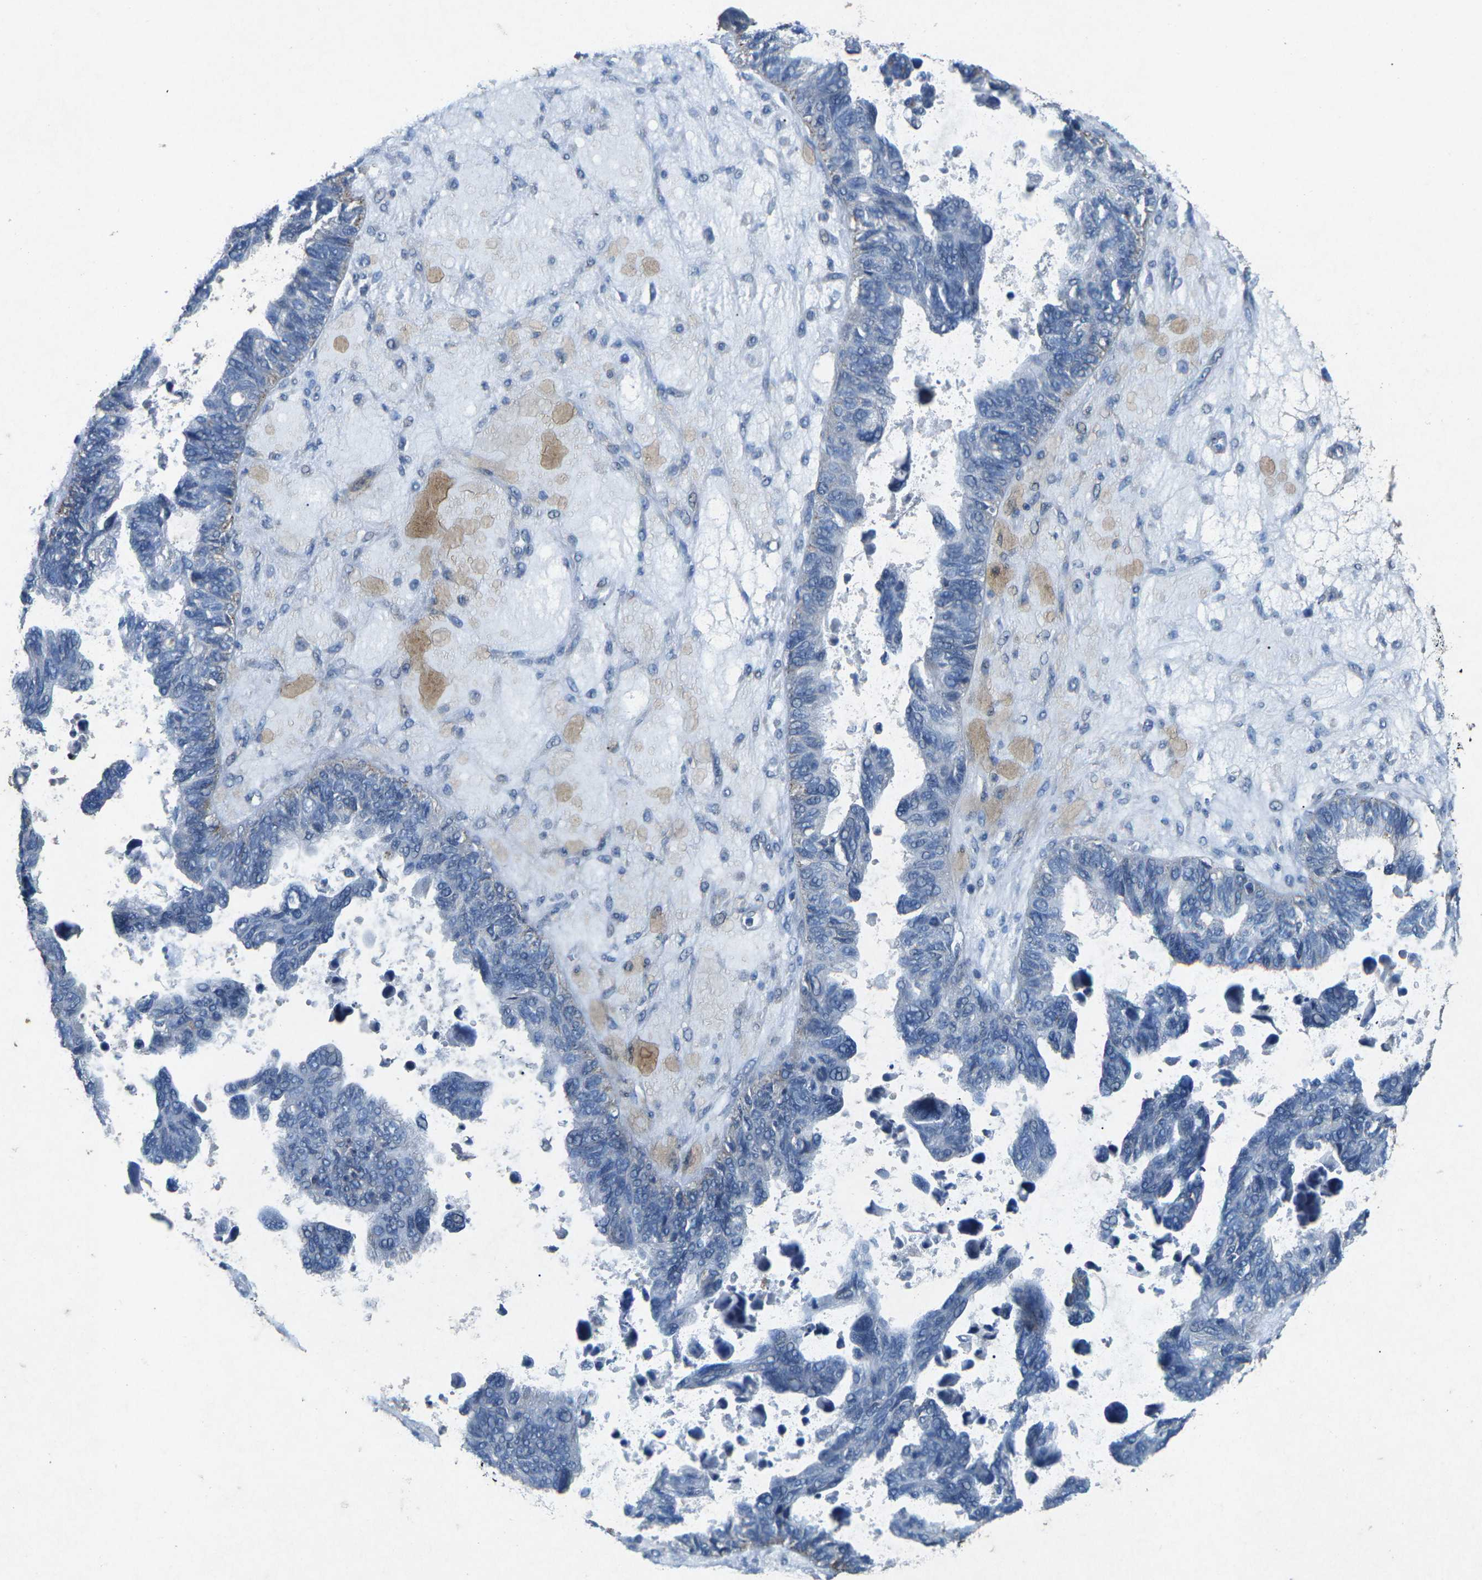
{"staining": {"intensity": "negative", "quantity": "none", "location": "none"}, "tissue": "ovarian cancer", "cell_type": "Tumor cells", "image_type": "cancer", "snomed": [{"axis": "morphology", "description": "Cystadenocarcinoma, serous, NOS"}, {"axis": "topography", "description": "Ovary"}], "caption": "This is an immunohistochemistry histopathology image of human ovarian serous cystadenocarcinoma. There is no expression in tumor cells.", "gene": "PLG", "patient": {"sex": "female", "age": 79}}